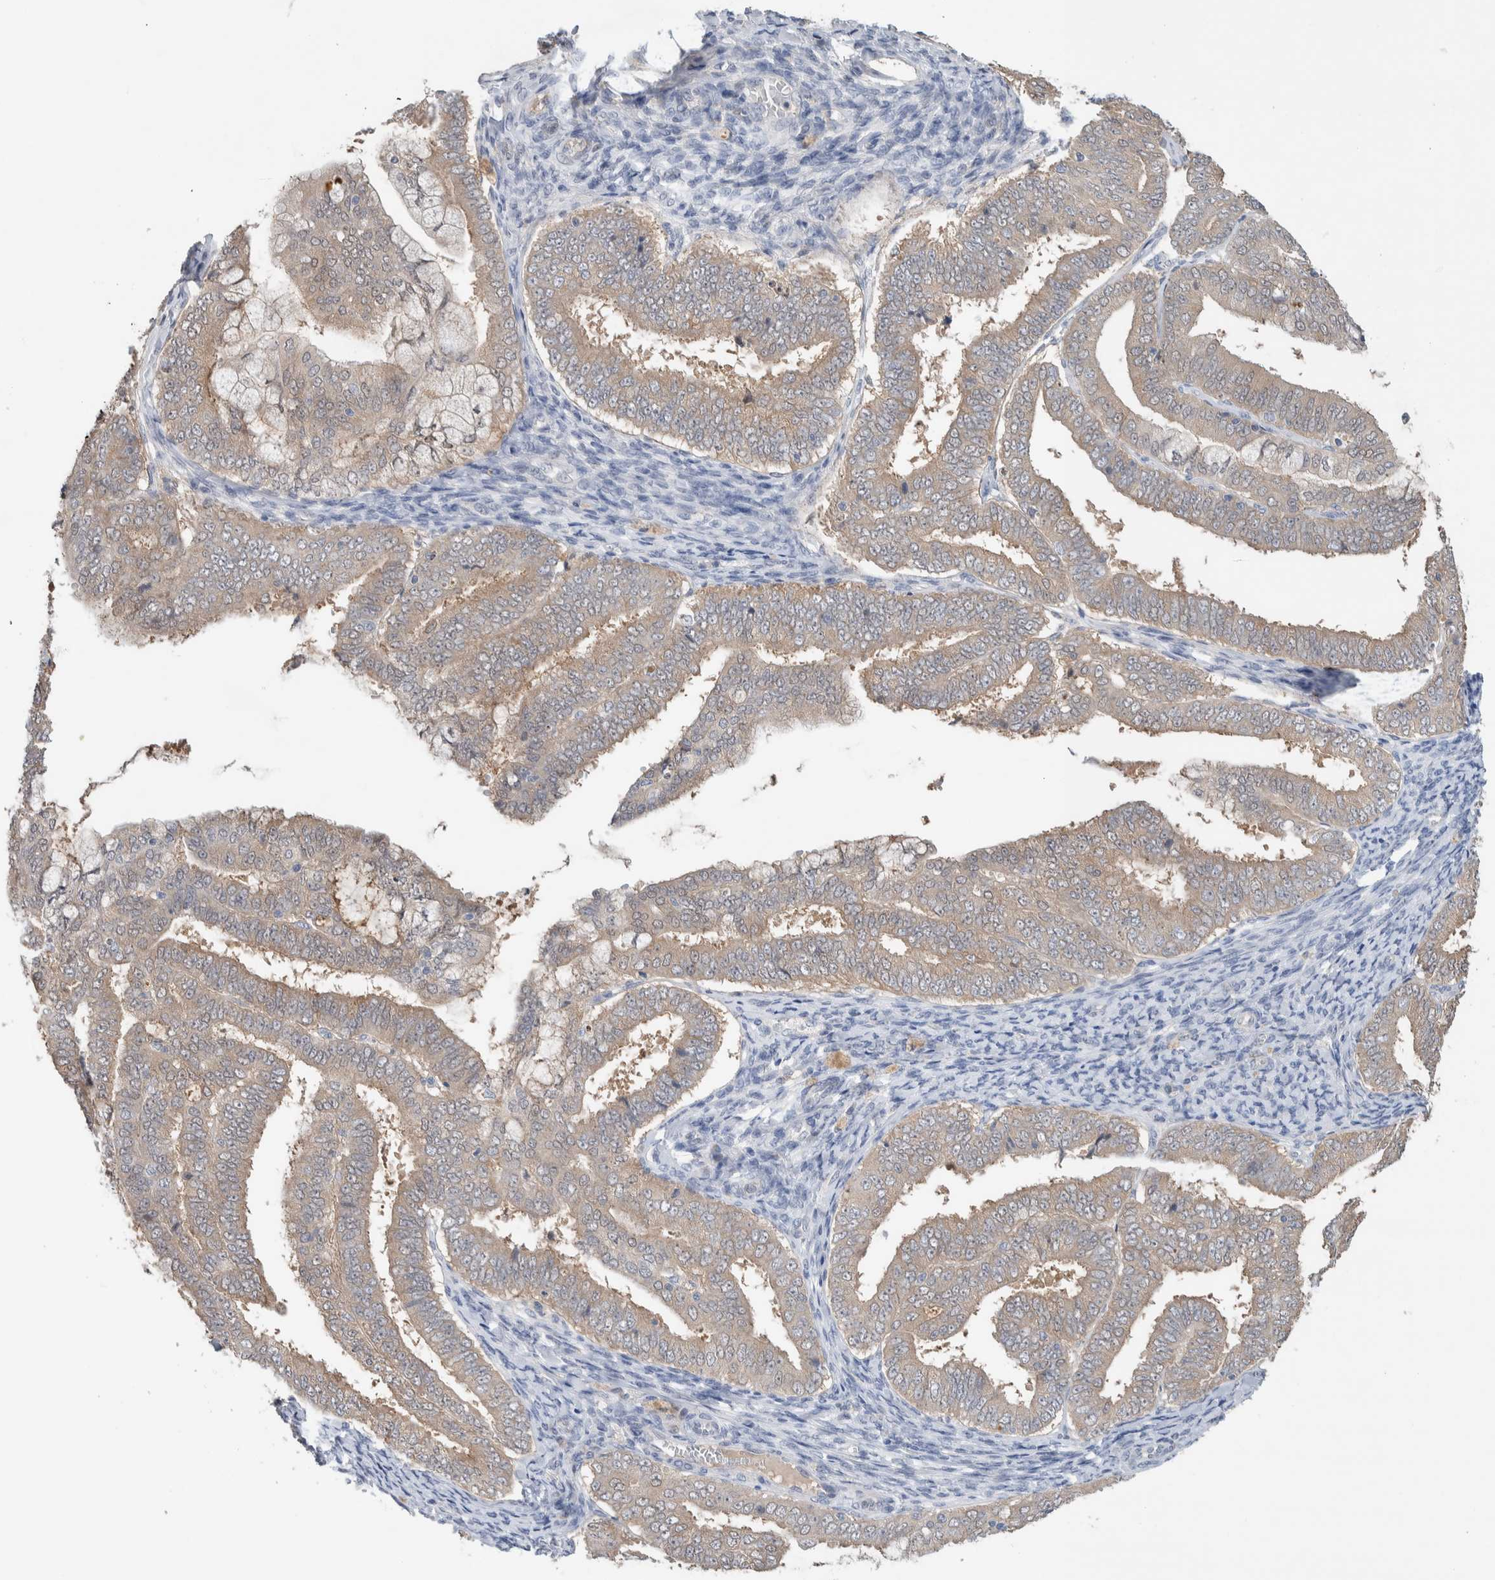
{"staining": {"intensity": "weak", "quantity": "25%-75%", "location": "cytoplasmic/membranous"}, "tissue": "endometrial cancer", "cell_type": "Tumor cells", "image_type": "cancer", "snomed": [{"axis": "morphology", "description": "Adenocarcinoma, NOS"}, {"axis": "topography", "description": "Endometrium"}], "caption": "Immunohistochemistry (DAB (3,3'-diaminobenzidine)) staining of human endometrial cancer (adenocarcinoma) shows weak cytoplasmic/membranous protein expression in about 25%-75% of tumor cells. Using DAB (3,3'-diaminobenzidine) (brown) and hematoxylin (blue) stains, captured at high magnification using brightfield microscopy.", "gene": "DEPTOR", "patient": {"sex": "female", "age": 63}}